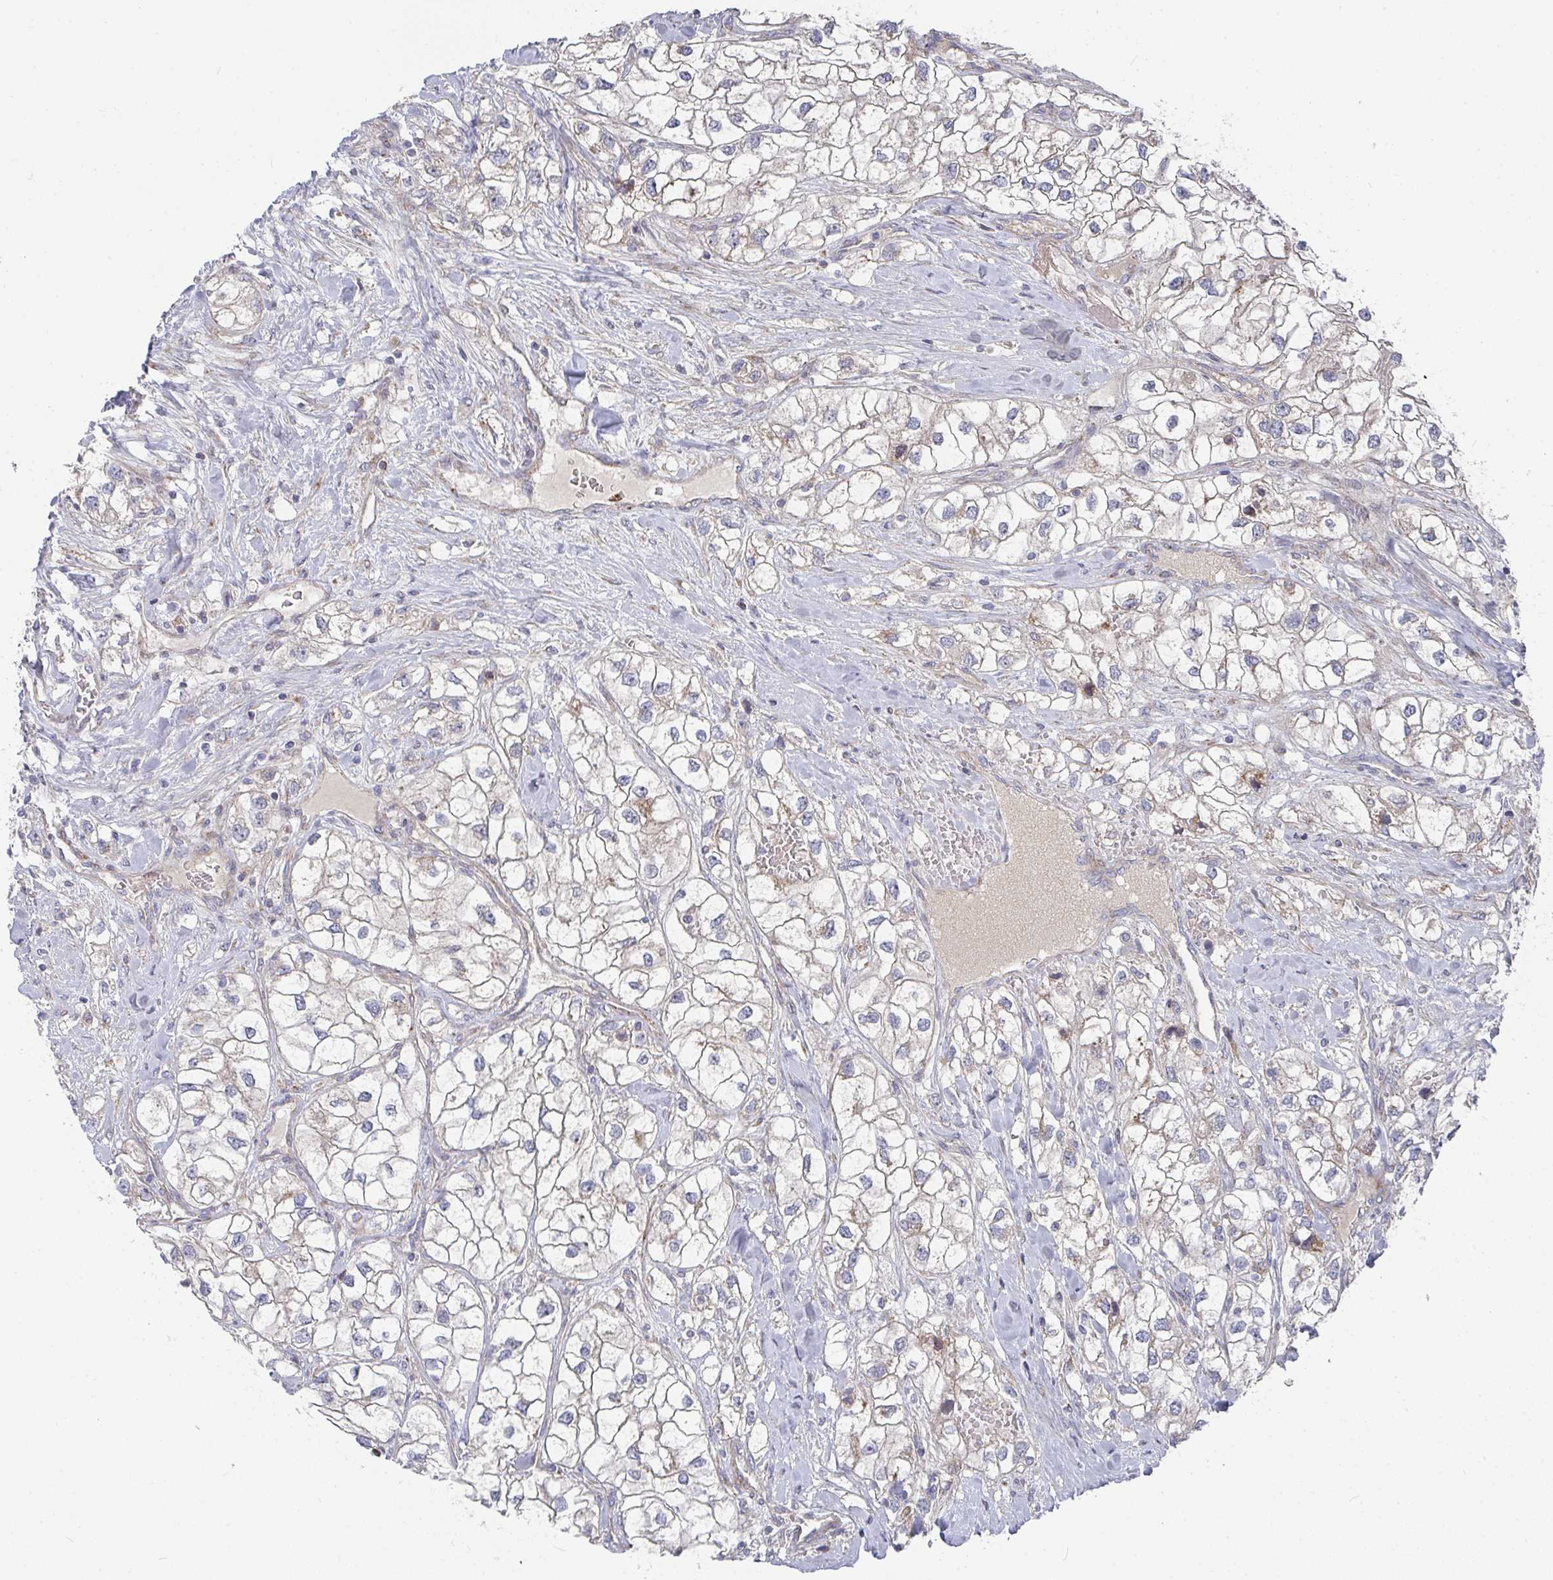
{"staining": {"intensity": "moderate", "quantity": "25%-75%", "location": "cytoplasmic/membranous"}, "tissue": "renal cancer", "cell_type": "Tumor cells", "image_type": "cancer", "snomed": [{"axis": "morphology", "description": "Adenocarcinoma, NOS"}, {"axis": "topography", "description": "Kidney"}], "caption": "Renal adenocarcinoma tissue displays moderate cytoplasmic/membranous positivity in about 25%-75% of tumor cells, visualized by immunohistochemistry.", "gene": "RHEBL1", "patient": {"sex": "male", "age": 59}}